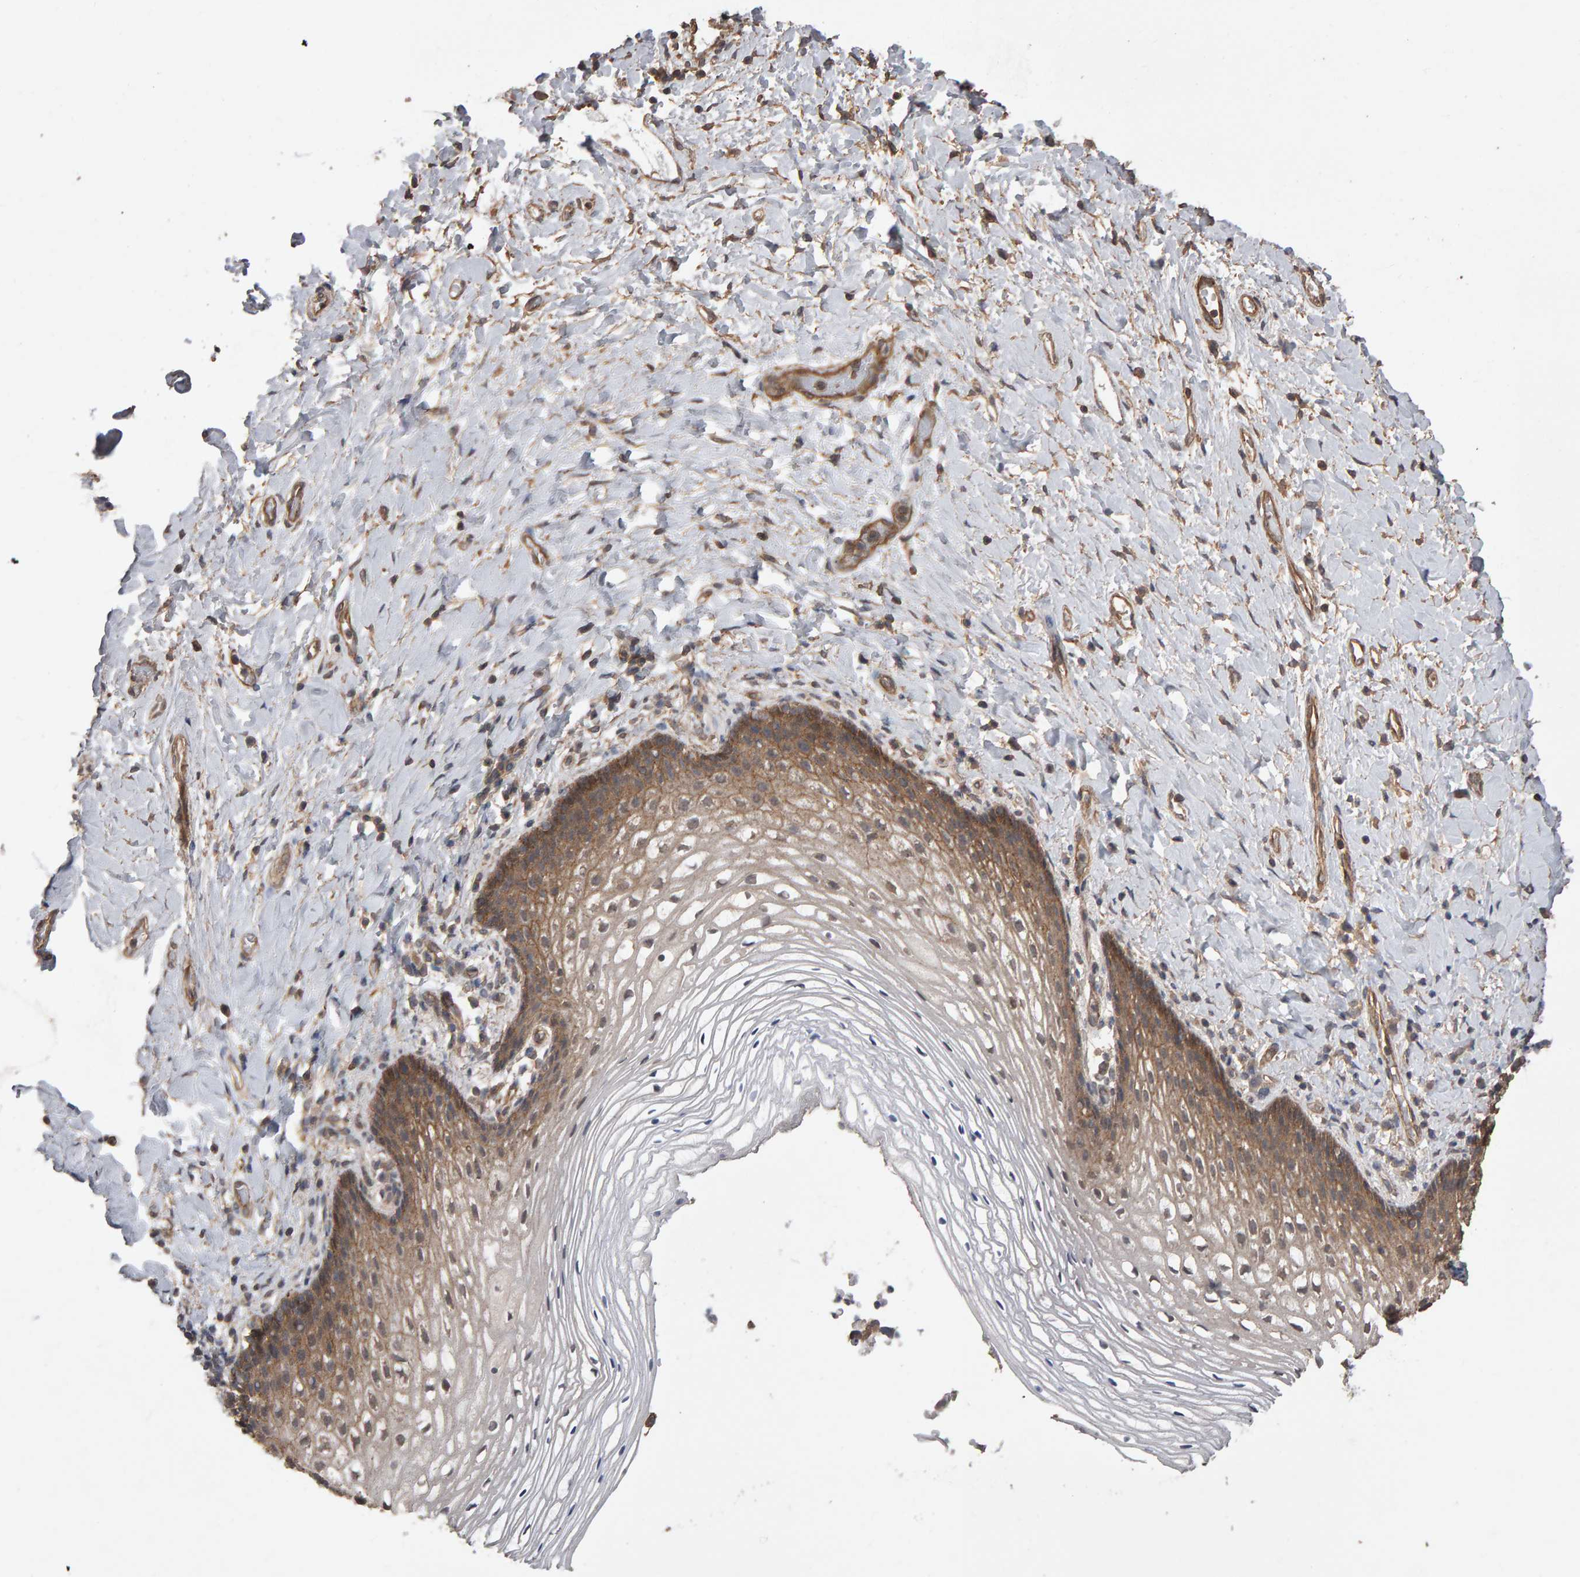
{"staining": {"intensity": "moderate", "quantity": ">75%", "location": "cytoplasmic/membranous"}, "tissue": "vagina", "cell_type": "Squamous epithelial cells", "image_type": "normal", "snomed": [{"axis": "morphology", "description": "Normal tissue, NOS"}, {"axis": "topography", "description": "Vagina"}], "caption": "Protein expression analysis of unremarkable human vagina reveals moderate cytoplasmic/membranous staining in approximately >75% of squamous epithelial cells. (DAB (3,3'-diaminobenzidine) IHC, brown staining for protein, blue staining for nuclei).", "gene": "SCRIB", "patient": {"sex": "female", "age": 60}}